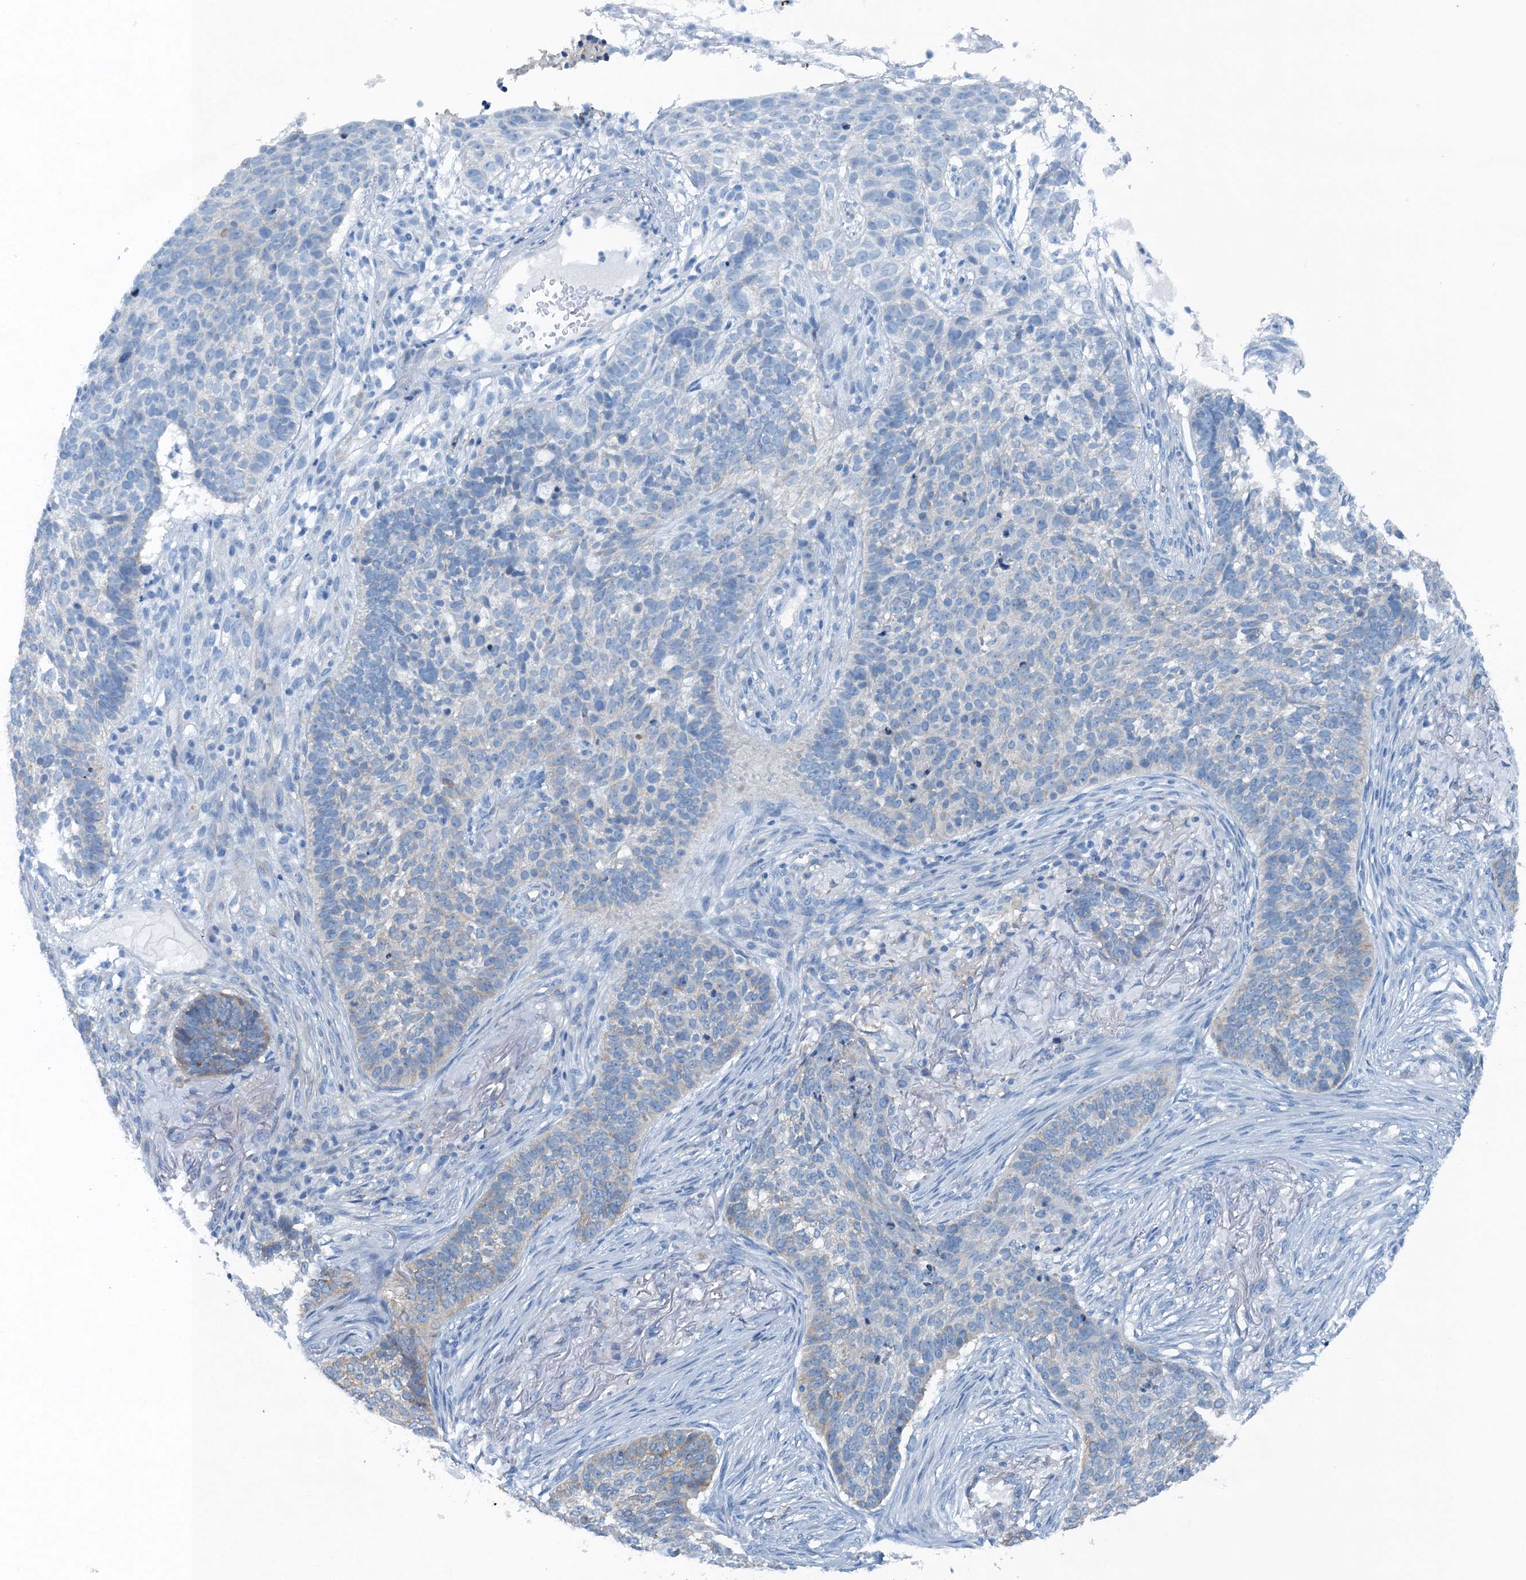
{"staining": {"intensity": "weak", "quantity": "<25%", "location": "cytoplasmic/membranous"}, "tissue": "skin cancer", "cell_type": "Tumor cells", "image_type": "cancer", "snomed": [{"axis": "morphology", "description": "Basal cell carcinoma"}, {"axis": "topography", "description": "Skin"}], "caption": "The IHC micrograph has no significant positivity in tumor cells of skin basal cell carcinoma tissue.", "gene": "TMOD2", "patient": {"sex": "male", "age": 85}}